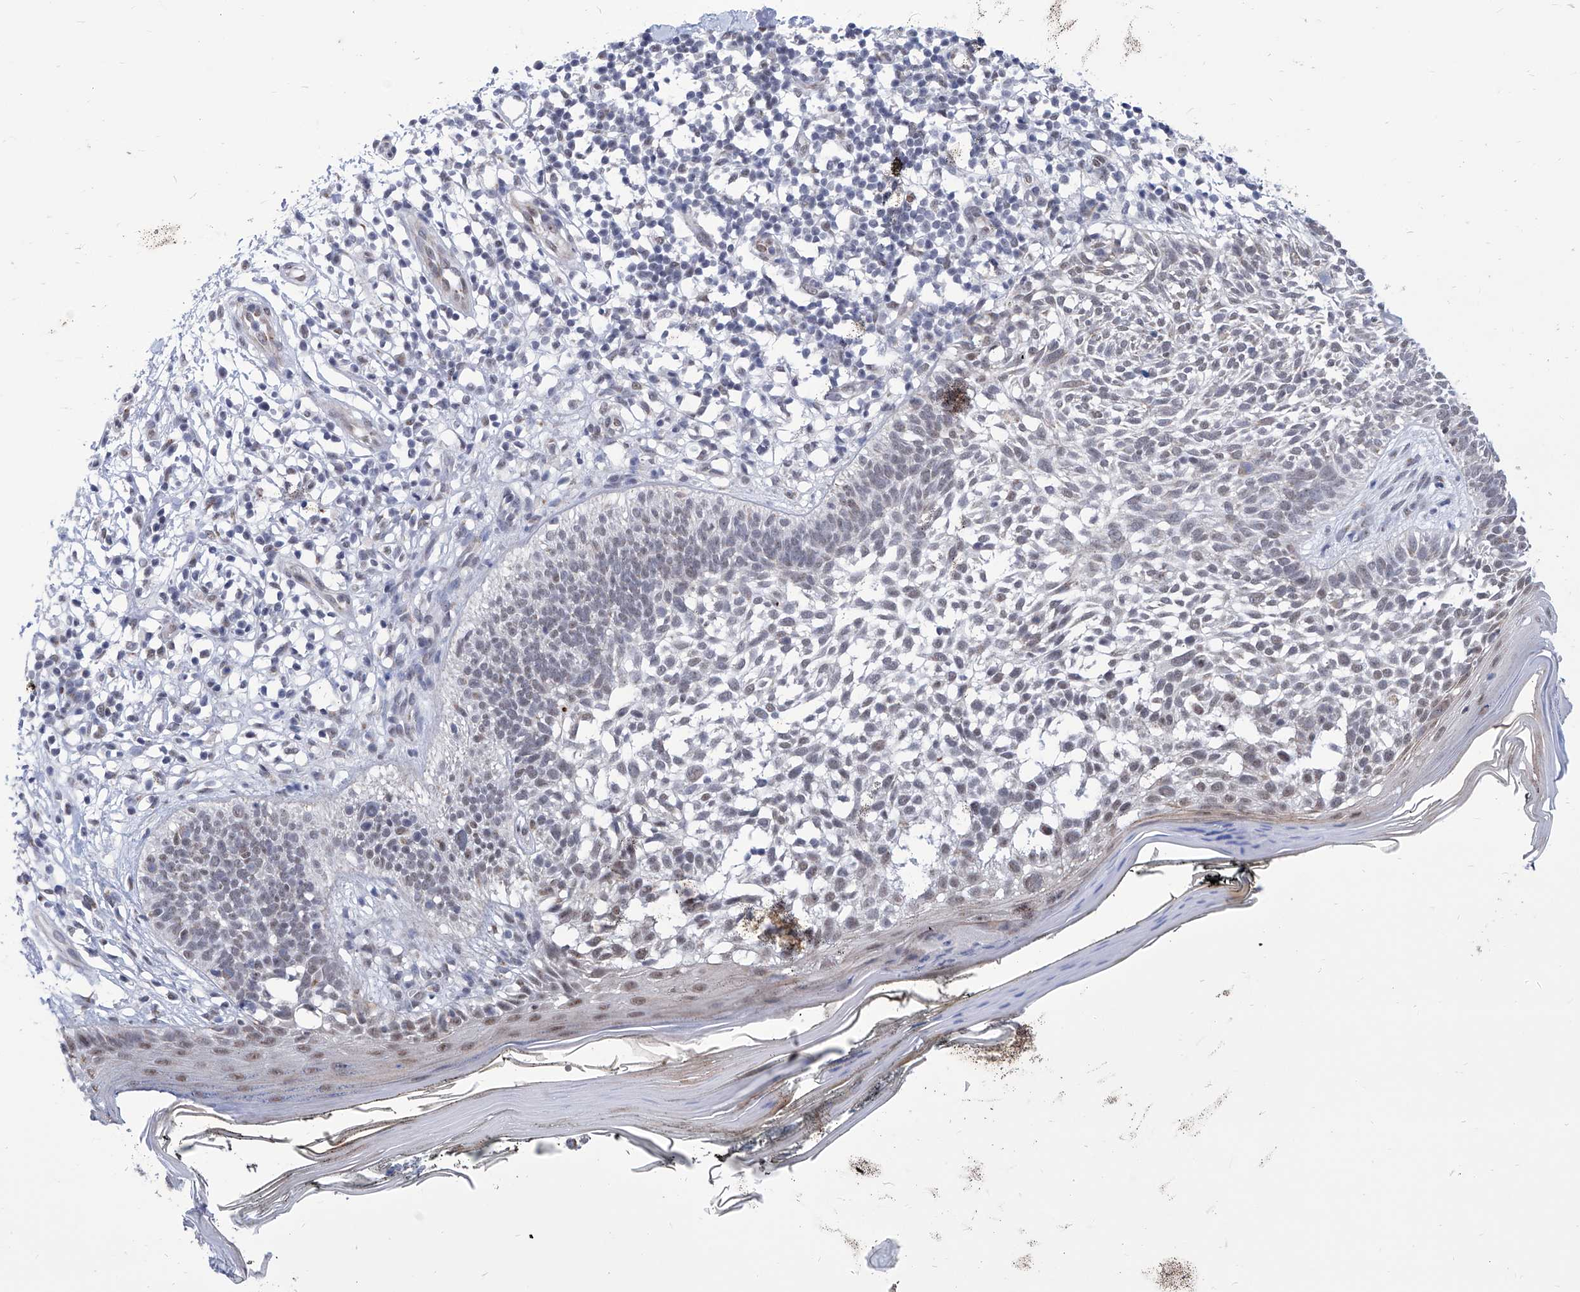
{"staining": {"intensity": "weak", "quantity": "<25%", "location": "nuclear"}, "tissue": "skin cancer", "cell_type": "Tumor cells", "image_type": "cancer", "snomed": [{"axis": "morphology", "description": "Basal cell carcinoma"}, {"axis": "topography", "description": "Skin"}], "caption": "Protein analysis of basal cell carcinoma (skin) demonstrates no significant expression in tumor cells.", "gene": "SART1", "patient": {"sex": "female", "age": 64}}